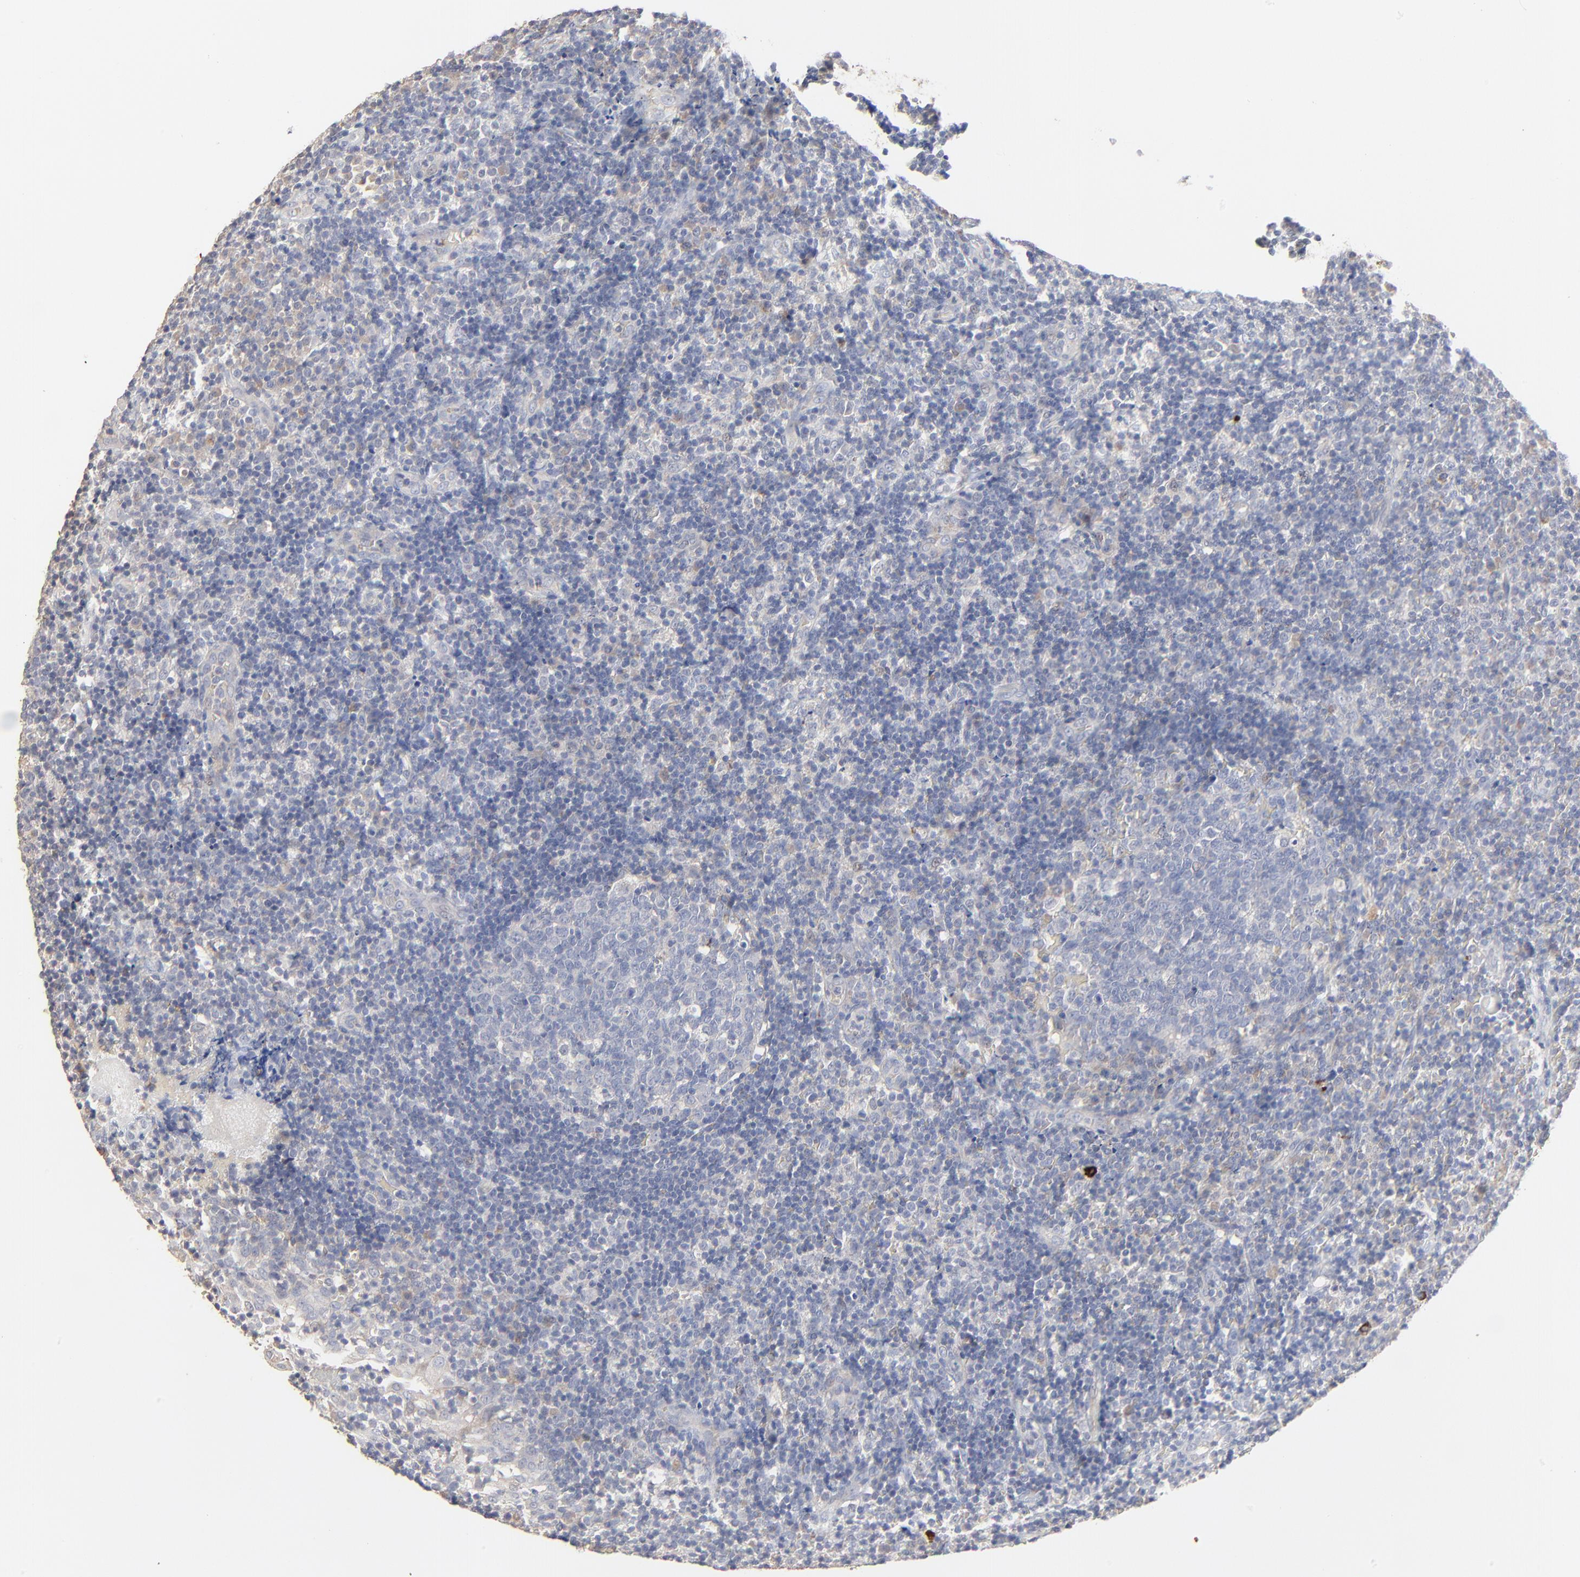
{"staining": {"intensity": "weak", "quantity": "<25%", "location": "cytoplasmic/membranous"}, "tissue": "tonsil", "cell_type": "Germinal center cells", "image_type": "normal", "snomed": [{"axis": "morphology", "description": "Normal tissue, NOS"}, {"axis": "topography", "description": "Tonsil"}], "caption": "Immunohistochemistry image of unremarkable tonsil stained for a protein (brown), which demonstrates no staining in germinal center cells. The staining is performed using DAB (3,3'-diaminobenzidine) brown chromogen with nuclei counter-stained in using hematoxylin.", "gene": "FANCB", "patient": {"sex": "female", "age": 40}}